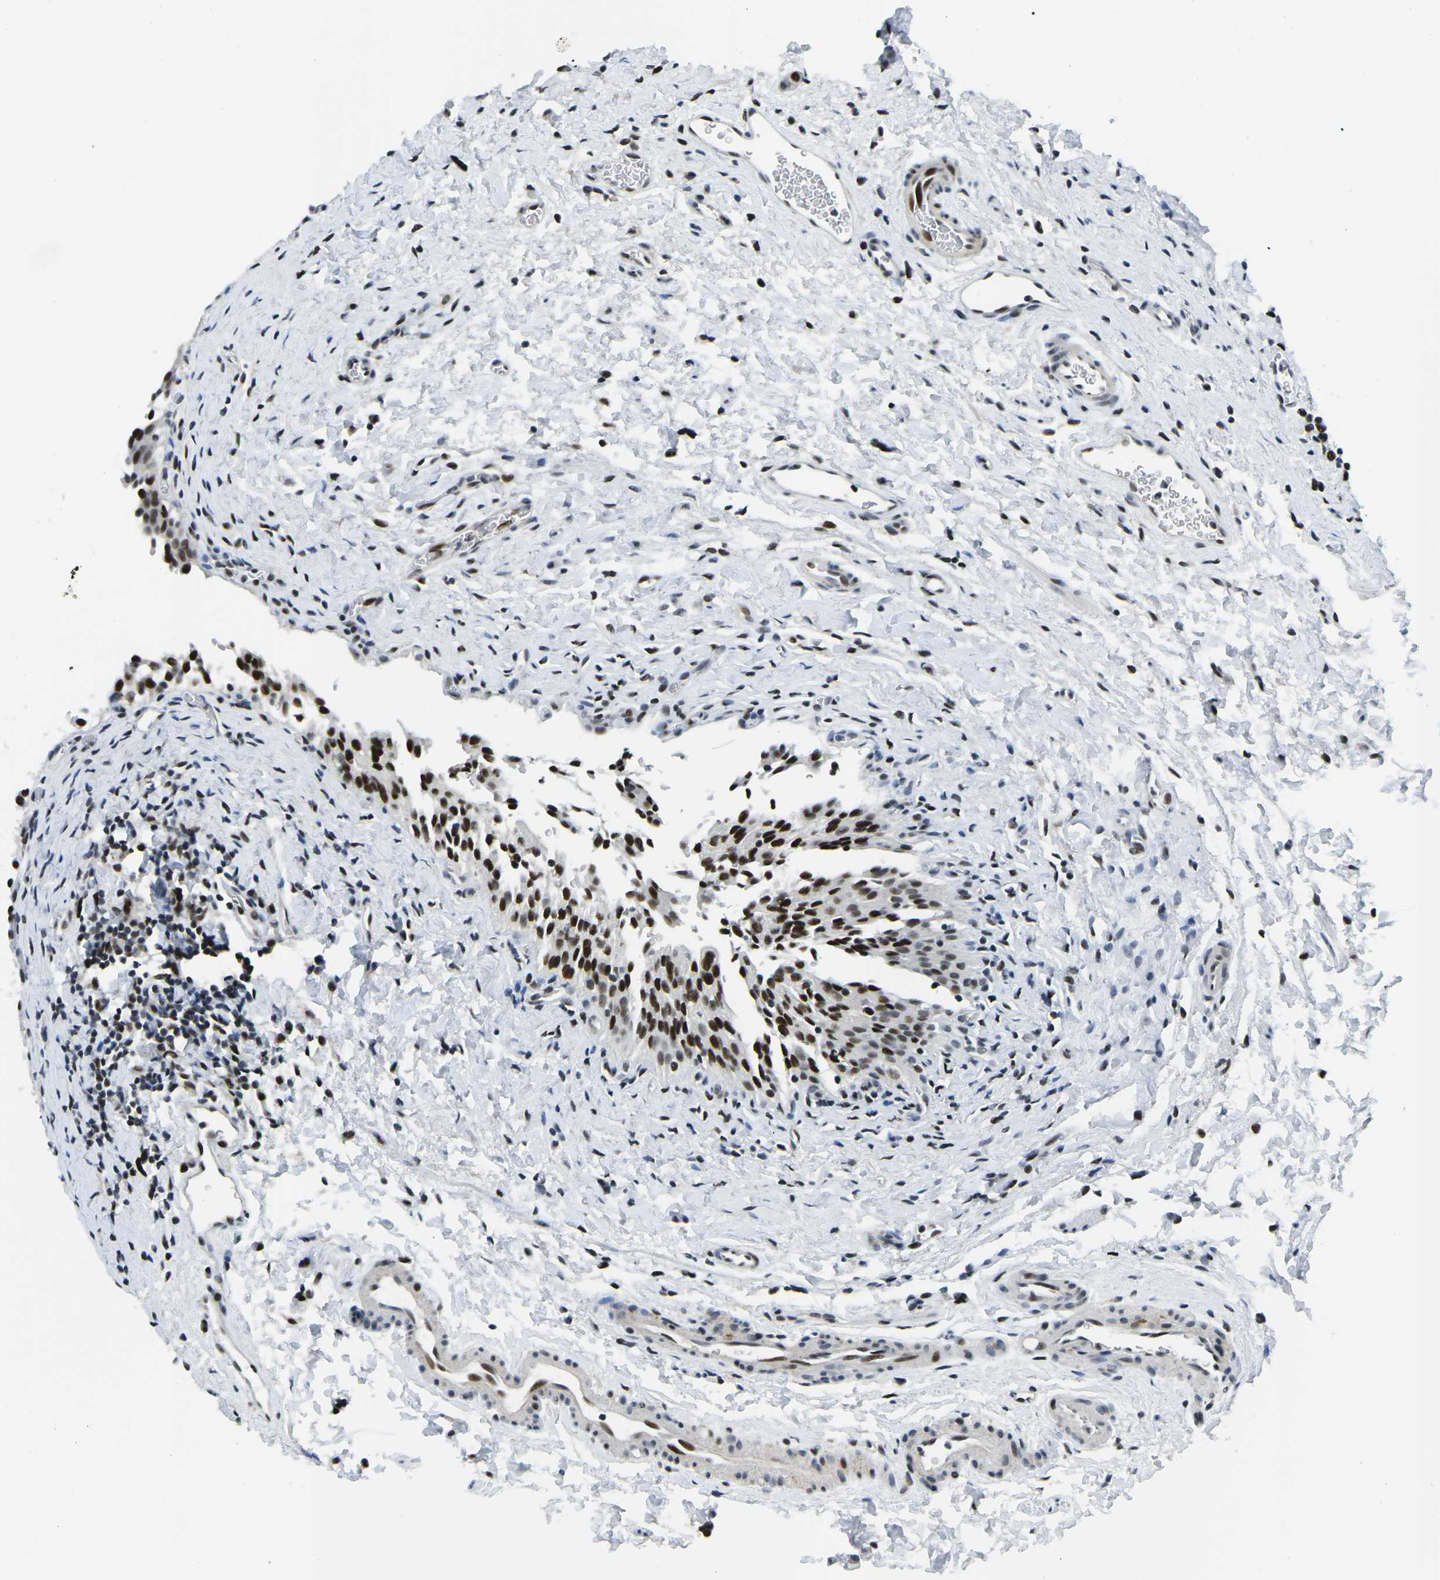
{"staining": {"intensity": "strong", "quantity": "25%-75%", "location": "nuclear"}, "tissue": "urinary bladder", "cell_type": "Urothelial cells", "image_type": "normal", "snomed": [{"axis": "morphology", "description": "Normal tissue, NOS"}, {"axis": "topography", "description": "Urinary bladder"}], "caption": "Protein expression analysis of unremarkable human urinary bladder reveals strong nuclear positivity in about 25%-75% of urothelial cells.", "gene": "PRPF8", "patient": {"sex": "male", "age": 51}}